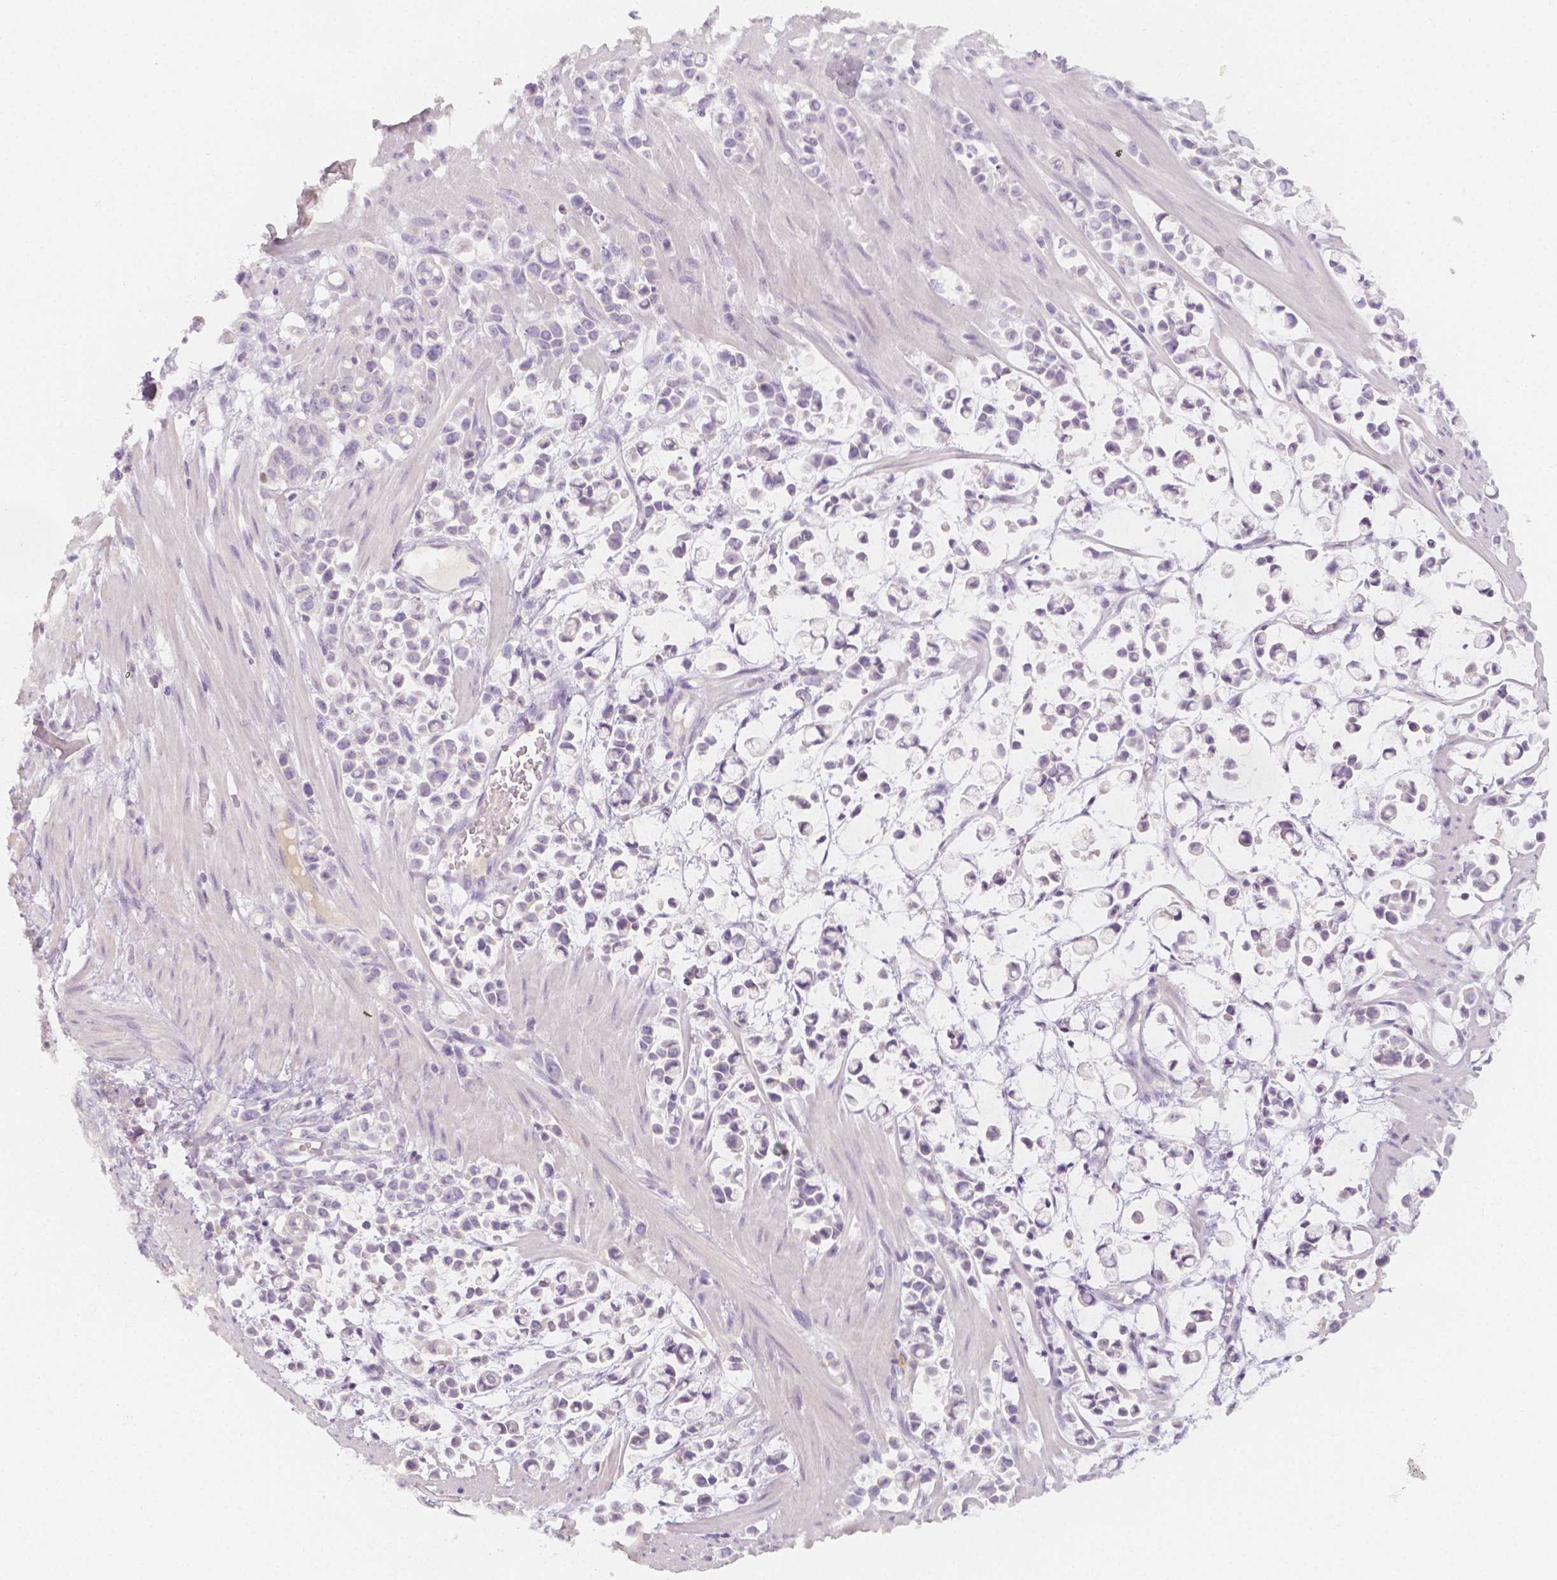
{"staining": {"intensity": "negative", "quantity": "none", "location": "none"}, "tissue": "stomach cancer", "cell_type": "Tumor cells", "image_type": "cancer", "snomed": [{"axis": "morphology", "description": "Adenocarcinoma, NOS"}, {"axis": "topography", "description": "Stomach"}], "caption": "Immunohistochemical staining of stomach cancer (adenocarcinoma) shows no significant expression in tumor cells. (Brightfield microscopy of DAB IHC at high magnification).", "gene": "BATF", "patient": {"sex": "male", "age": 82}}